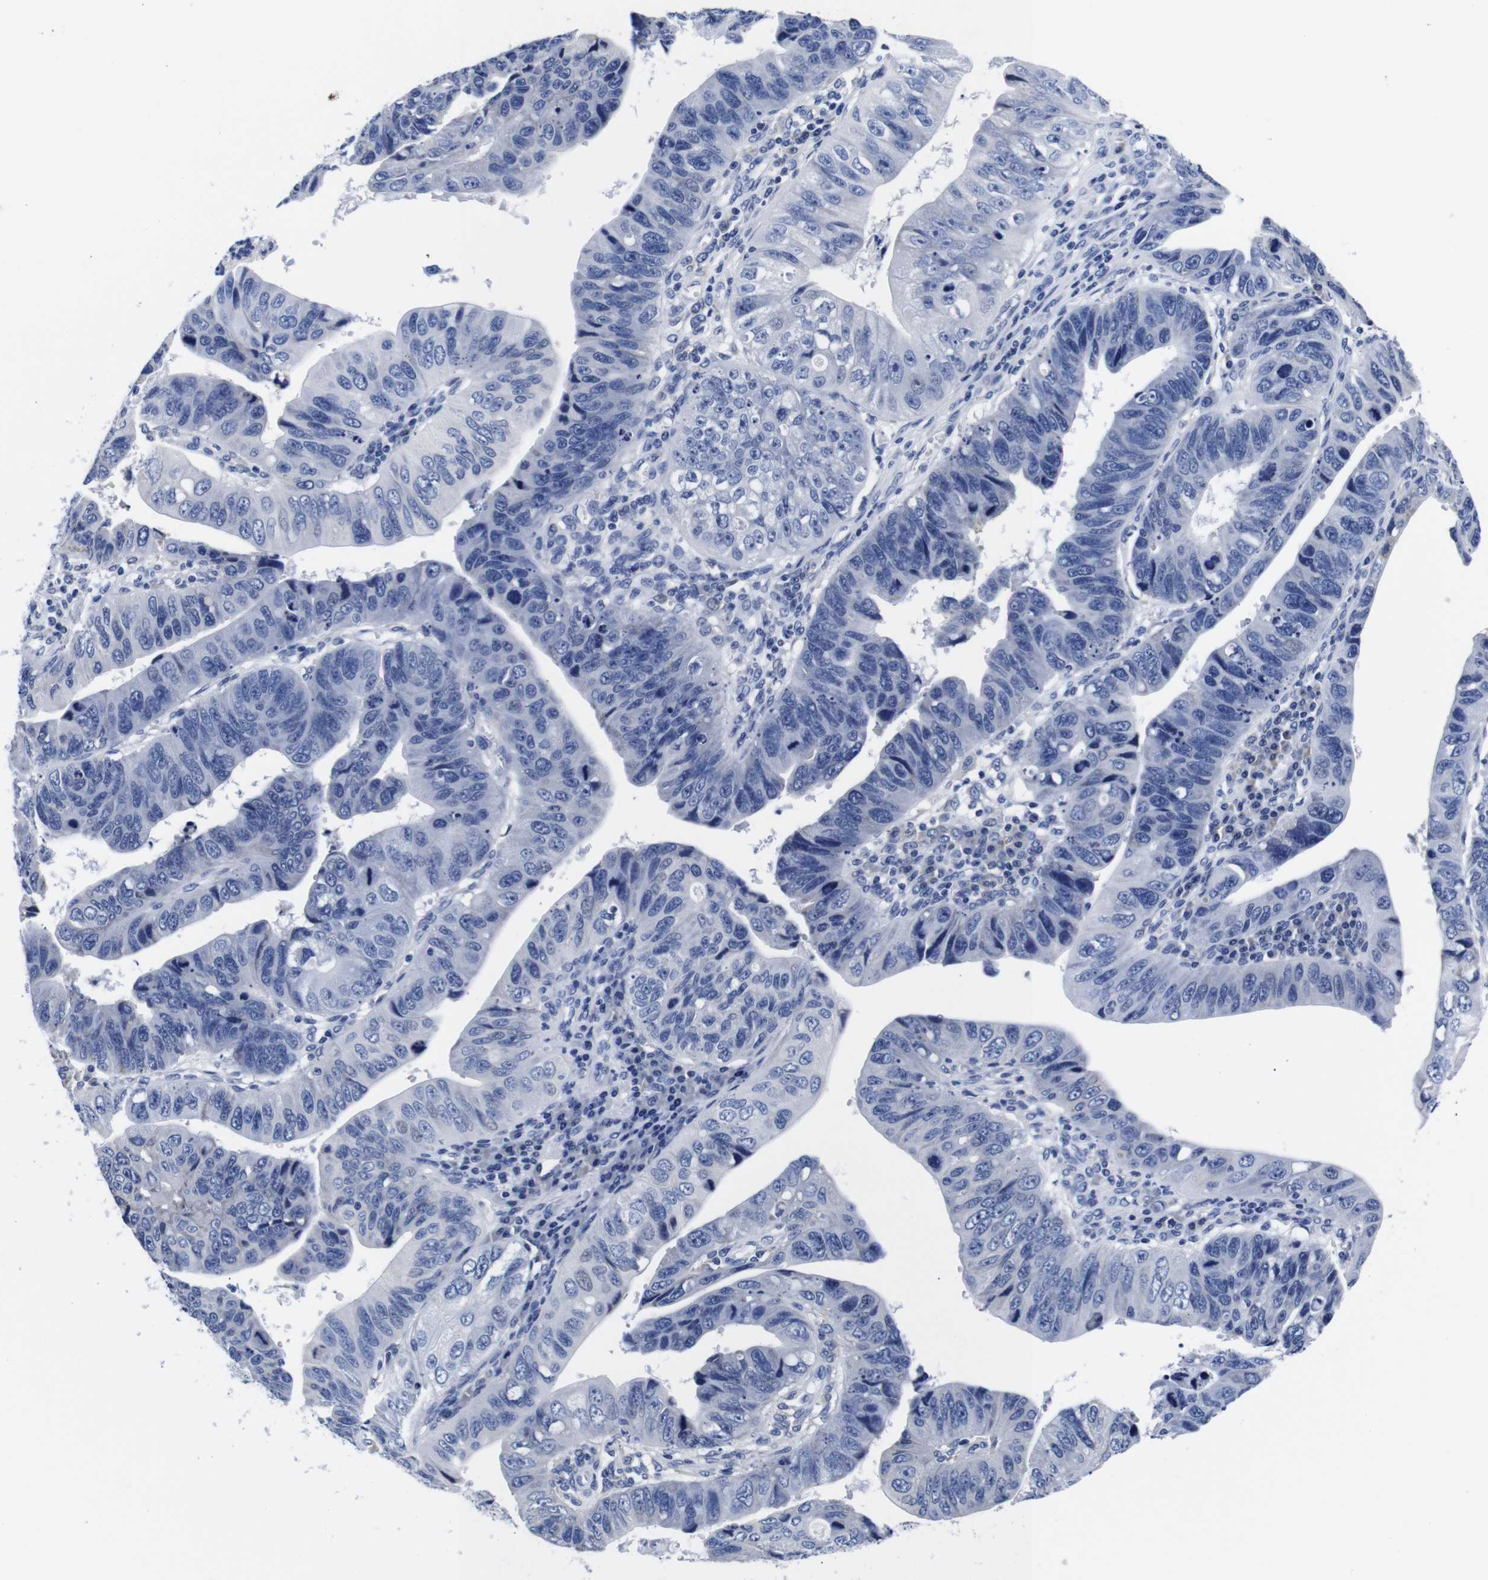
{"staining": {"intensity": "negative", "quantity": "none", "location": "none"}, "tissue": "stomach cancer", "cell_type": "Tumor cells", "image_type": "cancer", "snomed": [{"axis": "morphology", "description": "Adenocarcinoma, NOS"}, {"axis": "topography", "description": "Stomach"}], "caption": "Image shows no protein expression in tumor cells of stomach cancer tissue.", "gene": "CLEC4G", "patient": {"sex": "male", "age": 59}}